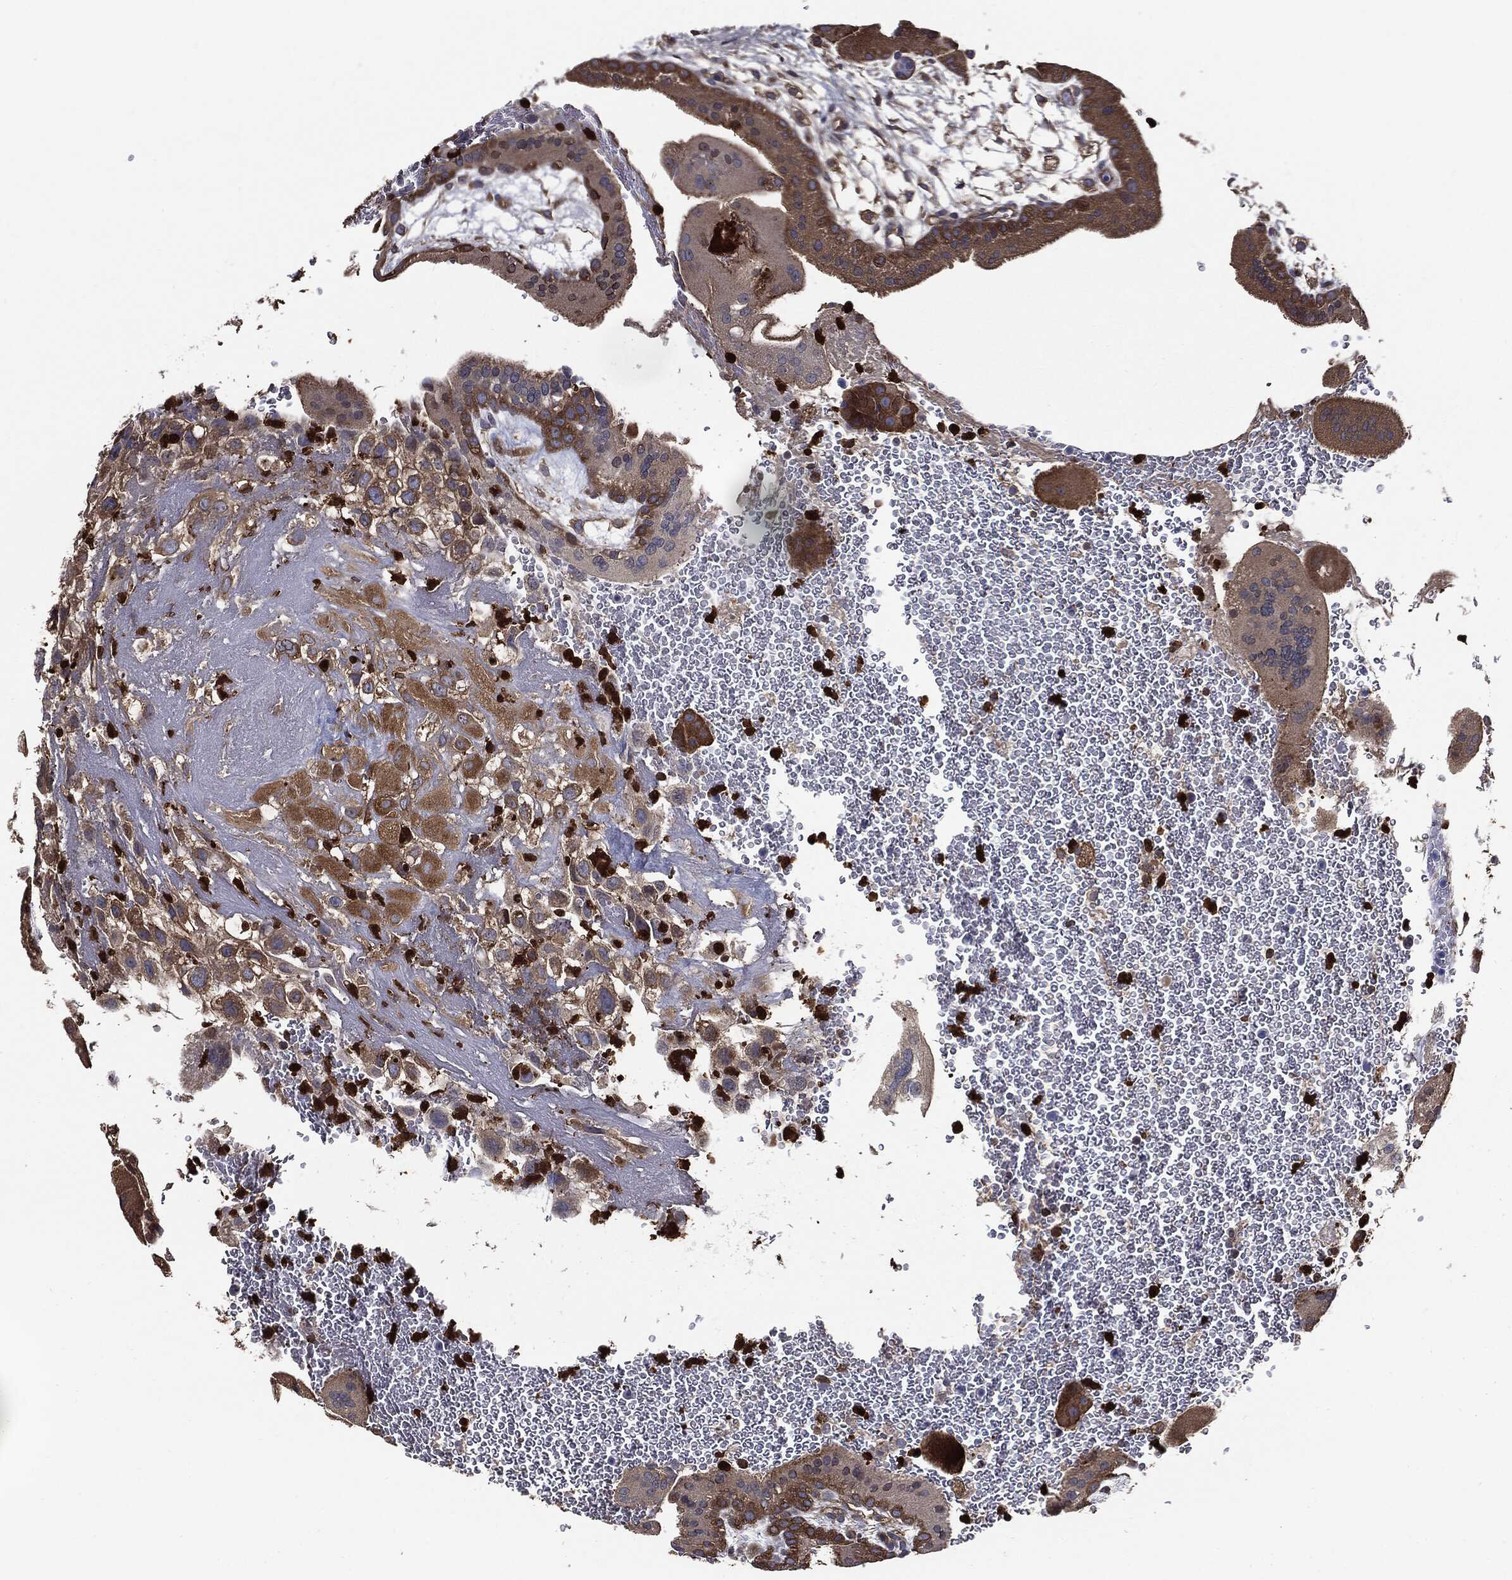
{"staining": {"intensity": "moderate", "quantity": ">75%", "location": "cytoplasmic/membranous"}, "tissue": "placenta", "cell_type": "Decidual cells", "image_type": "normal", "snomed": [{"axis": "morphology", "description": "Normal tissue, NOS"}, {"axis": "topography", "description": "Placenta"}], "caption": "Decidual cells show moderate cytoplasmic/membranous positivity in about >75% of cells in benign placenta.", "gene": "PDCD6IP", "patient": {"sex": "female", "age": 19}}